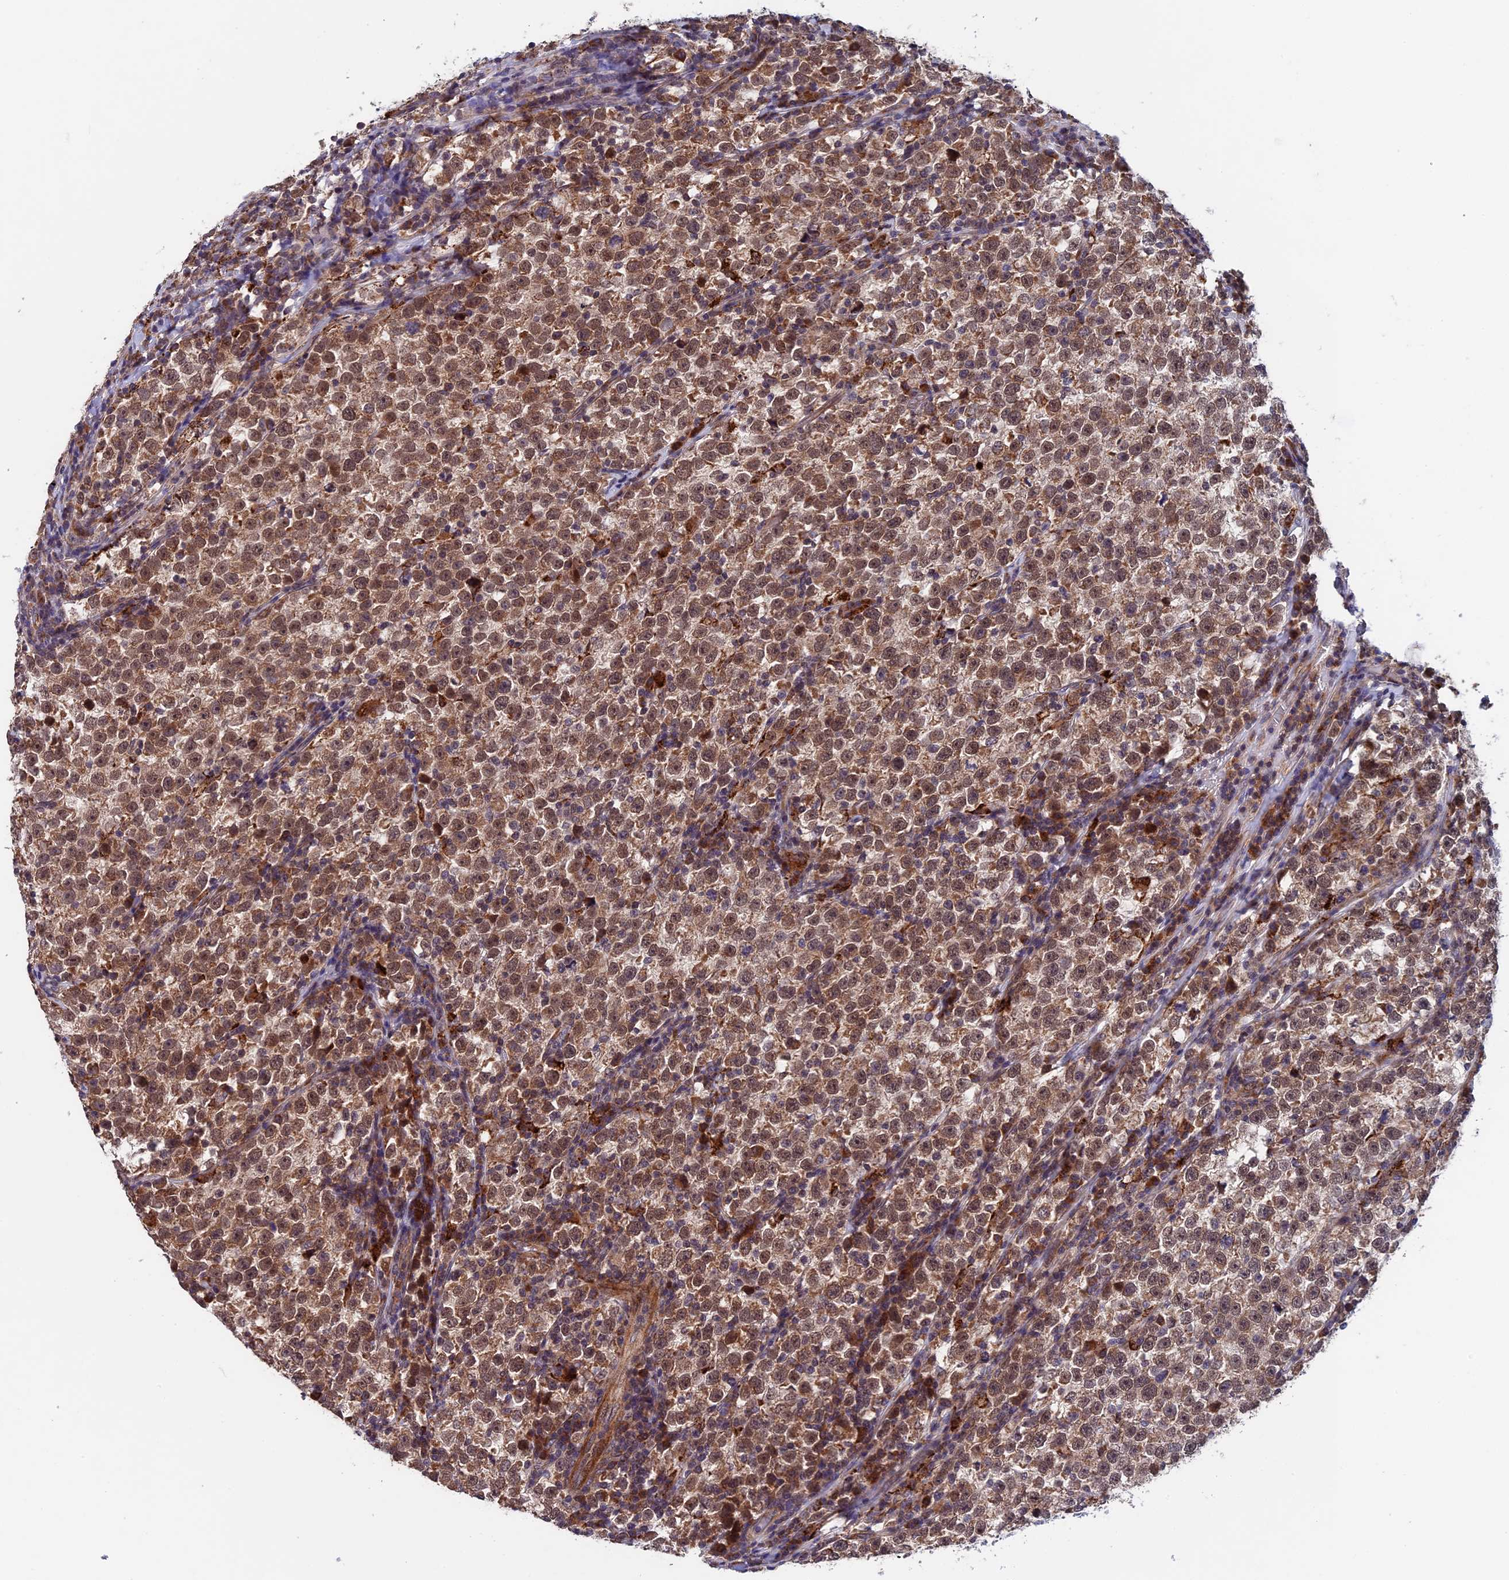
{"staining": {"intensity": "moderate", "quantity": ">75%", "location": "cytoplasmic/membranous"}, "tissue": "testis cancer", "cell_type": "Tumor cells", "image_type": "cancer", "snomed": [{"axis": "morphology", "description": "Normal tissue, NOS"}, {"axis": "morphology", "description": "Seminoma, NOS"}, {"axis": "topography", "description": "Testis"}], "caption": "Immunohistochemistry of testis cancer (seminoma) reveals medium levels of moderate cytoplasmic/membranous staining in approximately >75% of tumor cells. (DAB IHC, brown staining for protein, blue staining for nuclei).", "gene": "RNF17", "patient": {"sex": "male", "age": 43}}